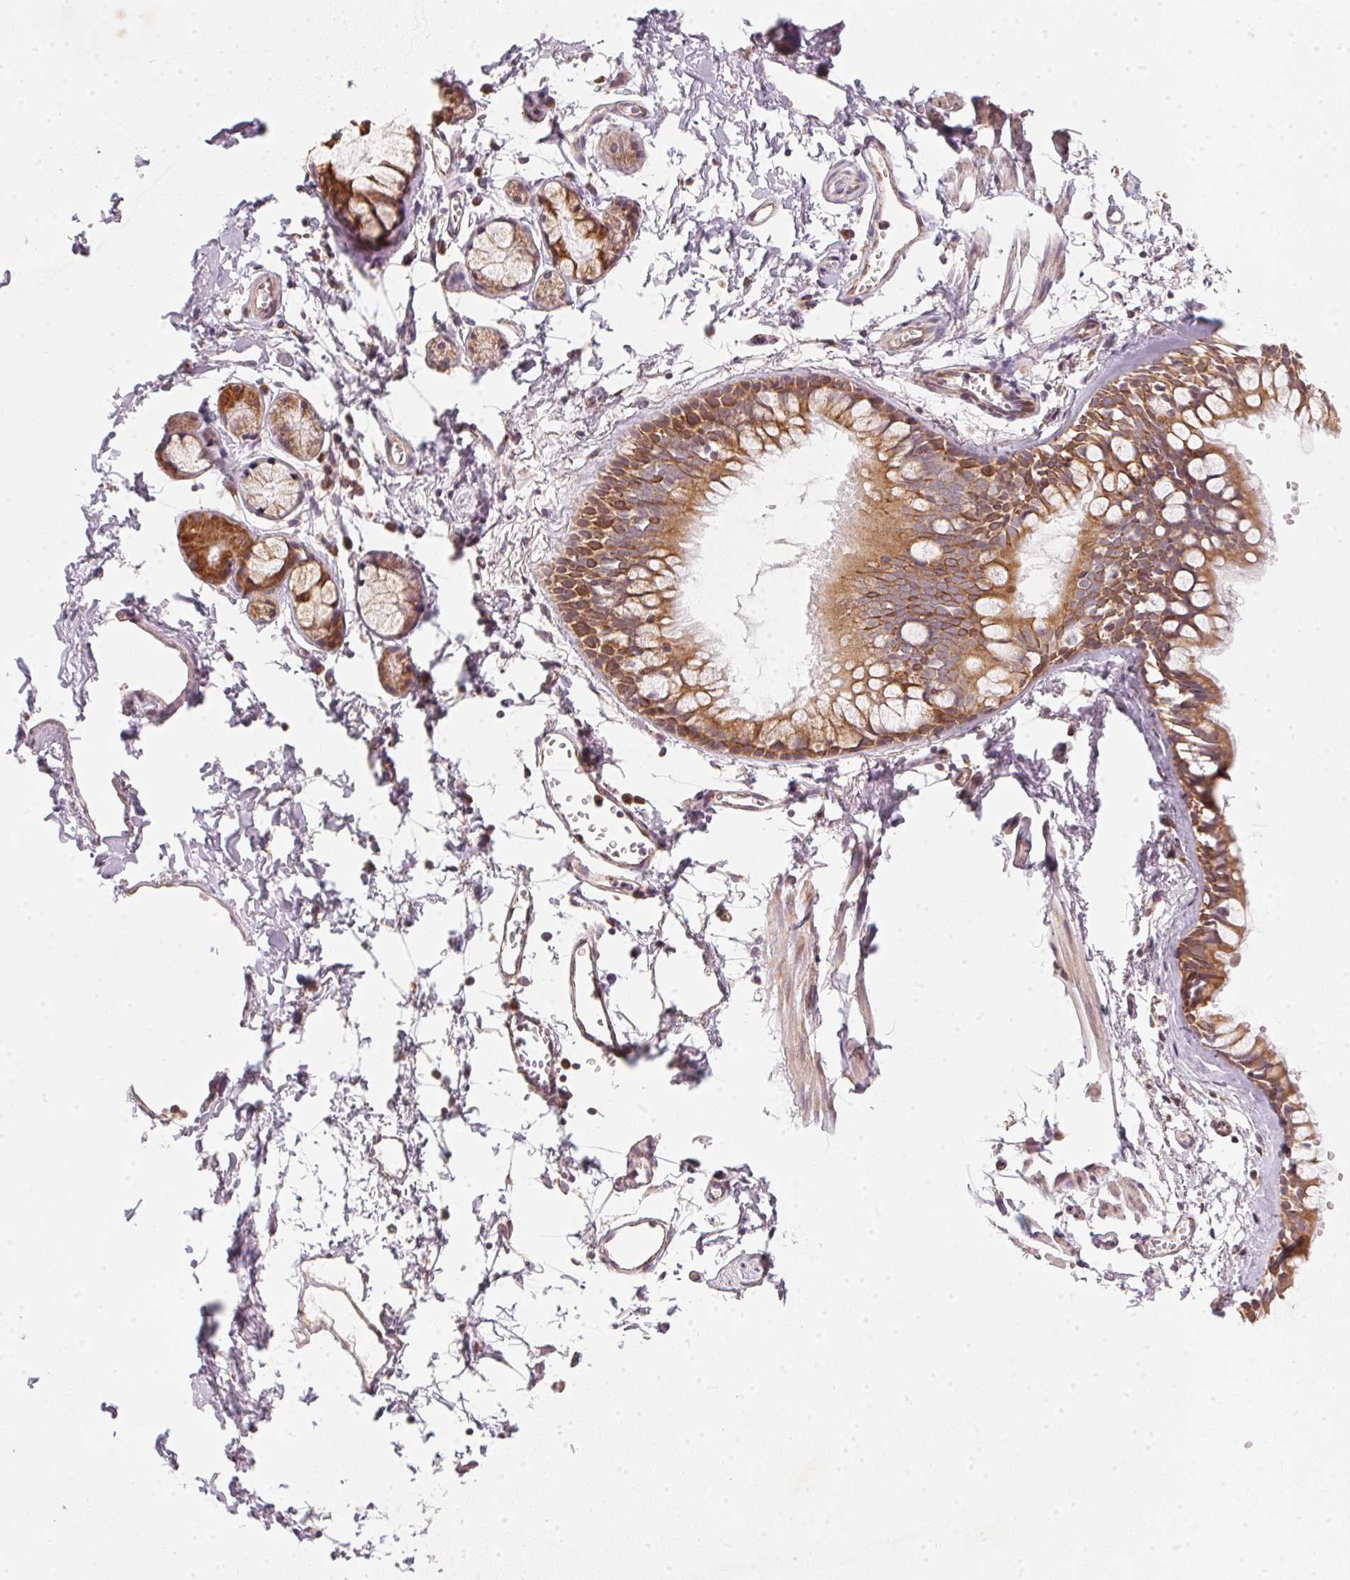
{"staining": {"intensity": "moderate", "quantity": ">75%", "location": "cytoplasmic/membranous"}, "tissue": "bronchus", "cell_type": "Respiratory epithelial cells", "image_type": "normal", "snomed": [{"axis": "morphology", "description": "Normal tissue, NOS"}, {"axis": "topography", "description": "Cartilage tissue"}, {"axis": "topography", "description": "Bronchus"}], "caption": "Immunohistochemical staining of benign bronchus reveals medium levels of moderate cytoplasmic/membranous expression in approximately >75% of respiratory epithelial cells.", "gene": "MATCAP1", "patient": {"sex": "female", "age": 59}}